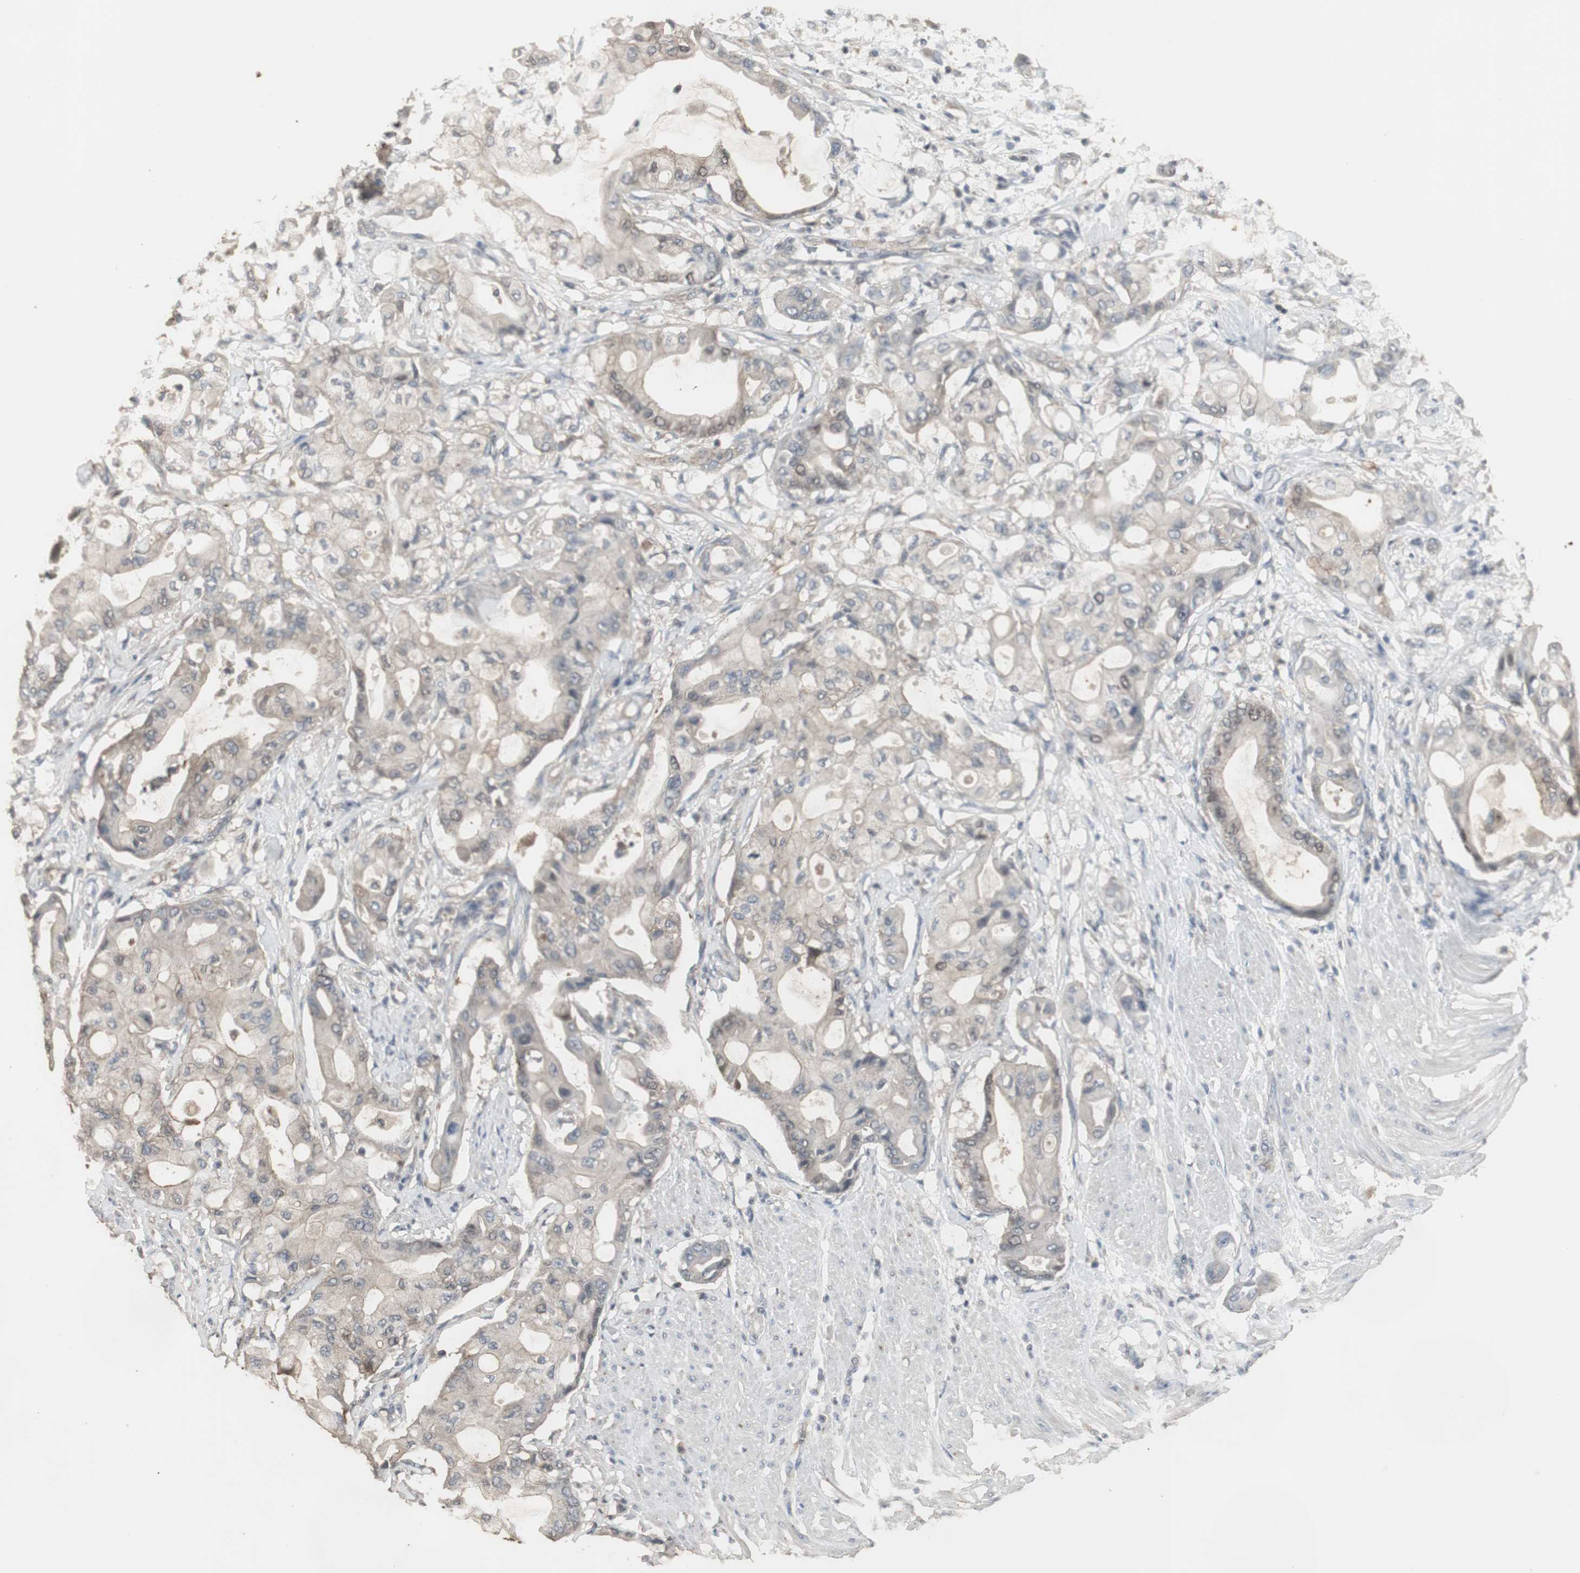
{"staining": {"intensity": "weak", "quantity": "25%-75%", "location": "cytoplasmic/membranous"}, "tissue": "pancreatic cancer", "cell_type": "Tumor cells", "image_type": "cancer", "snomed": [{"axis": "morphology", "description": "Adenocarcinoma, NOS"}, {"axis": "morphology", "description": "Adenocarcinoma, metastatic, NOS"}, {"axis": "topography", "description": "Lymph node"}, {"axis": "topography", "description": "Pancreas"}, {"axis": "topography", "description": "Duodenum"}], "caption": "Brown immunohistochemical staining in human pancreatic cancer (adenocarcinoma) shows weak cytoplasmic/membranous expression in approximately 25%-75% of tumor cells.", "gene": "HPRT1", "patient": {"sex": "female", "age": 64}}